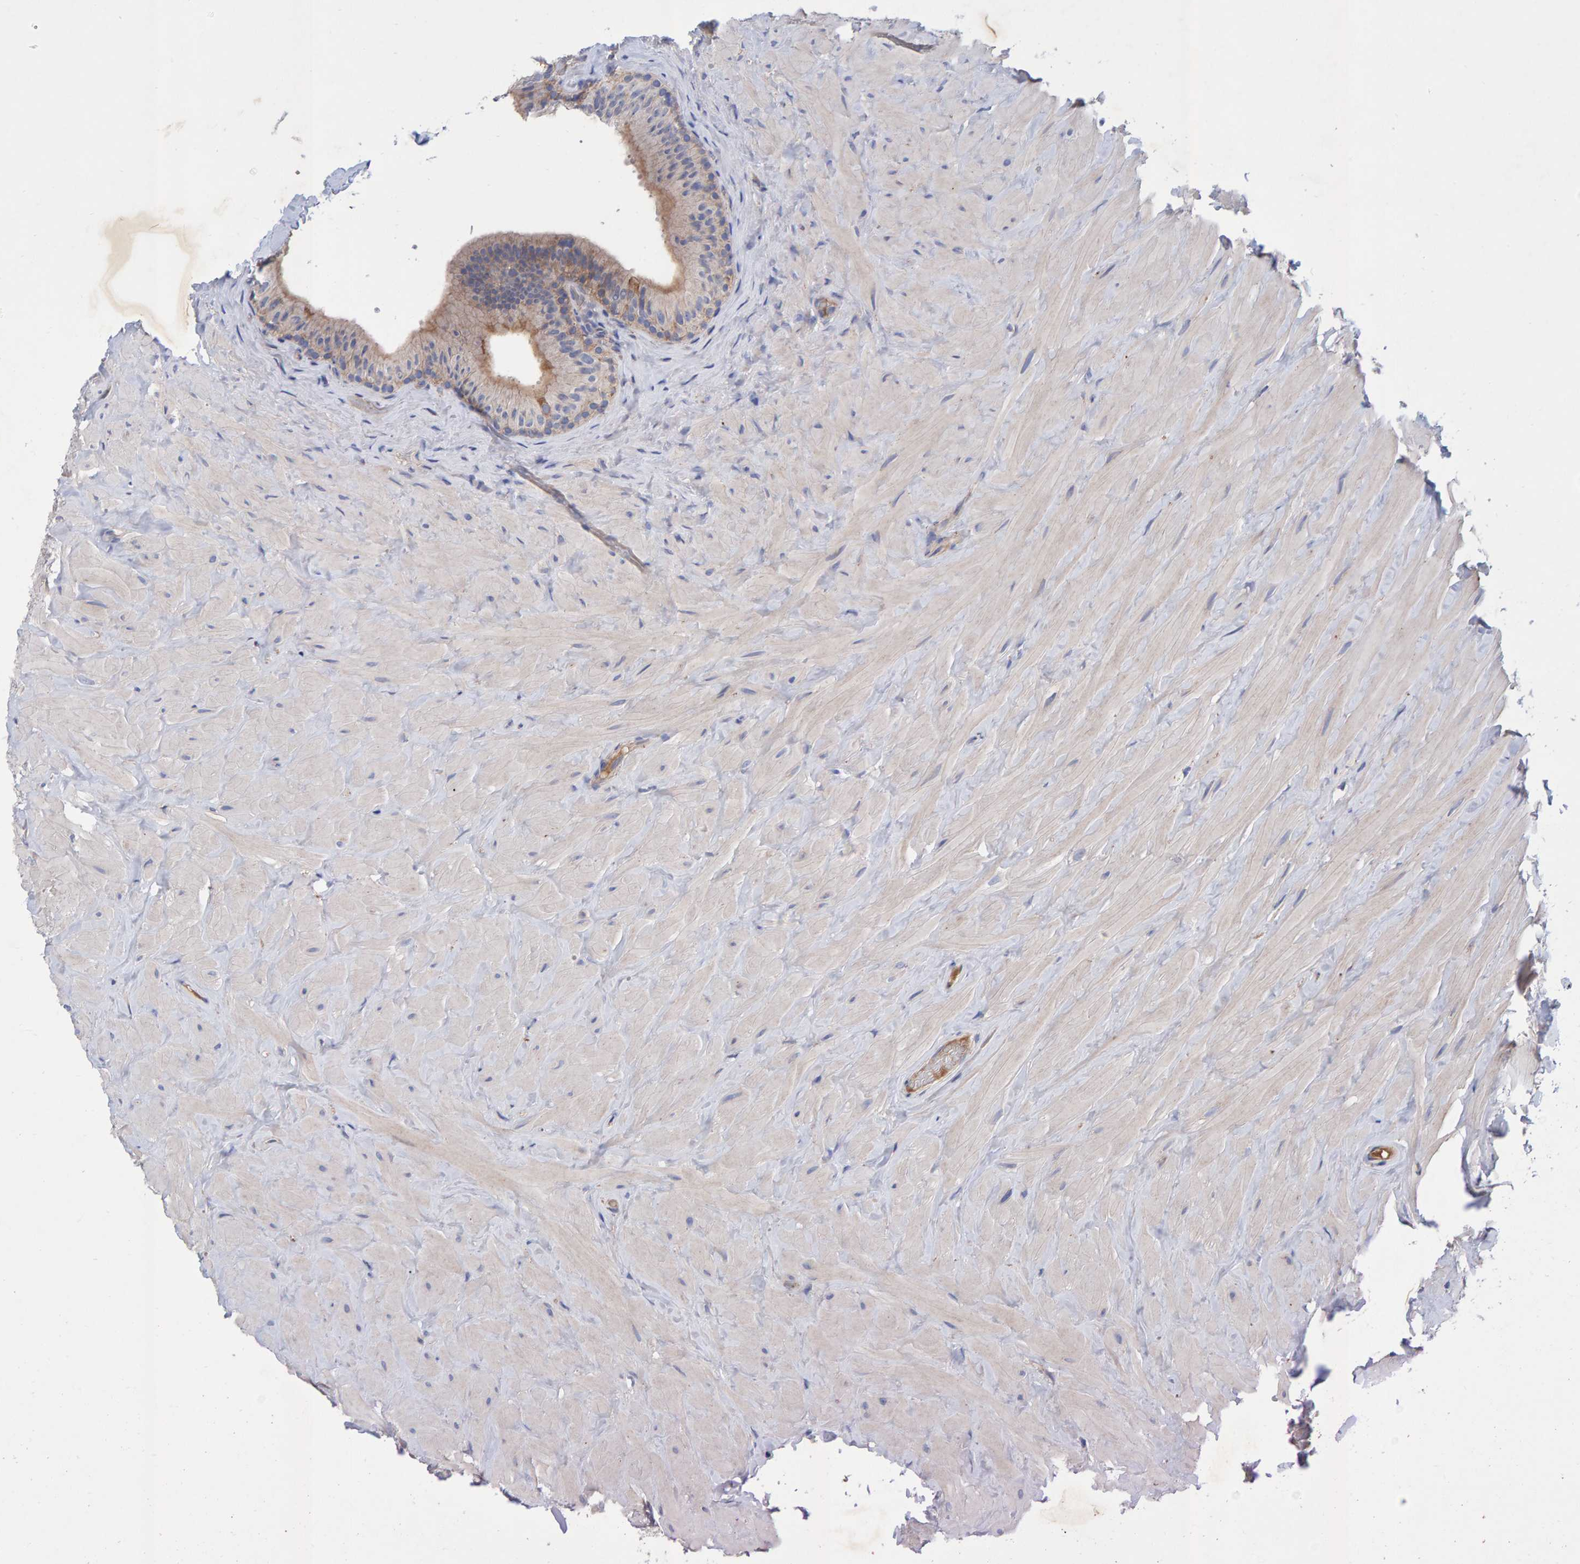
{"staining": {"intensity": "weak", "quantity": "25%-75%", "location": "cytoplasmic/membranous"}, "tissue": "epididymis", "cell_type": "Glandular cells", "image_type": "normal", "snomed": [{"axis": "morphology", "description": "Normal tissue, NOS"}, {"axis": "topography", "description": "Vascular tissue"}, {"axis": "topography", "description": "Epididymis"}], "caption": "Protein staining of unremarkable epididymis reveals weak cytoplasmic/membranous positivity in approximately 25%-75% of glandular cells.", "gene": "EFR3A", "patient": {"sex": "male", "age": 49}}